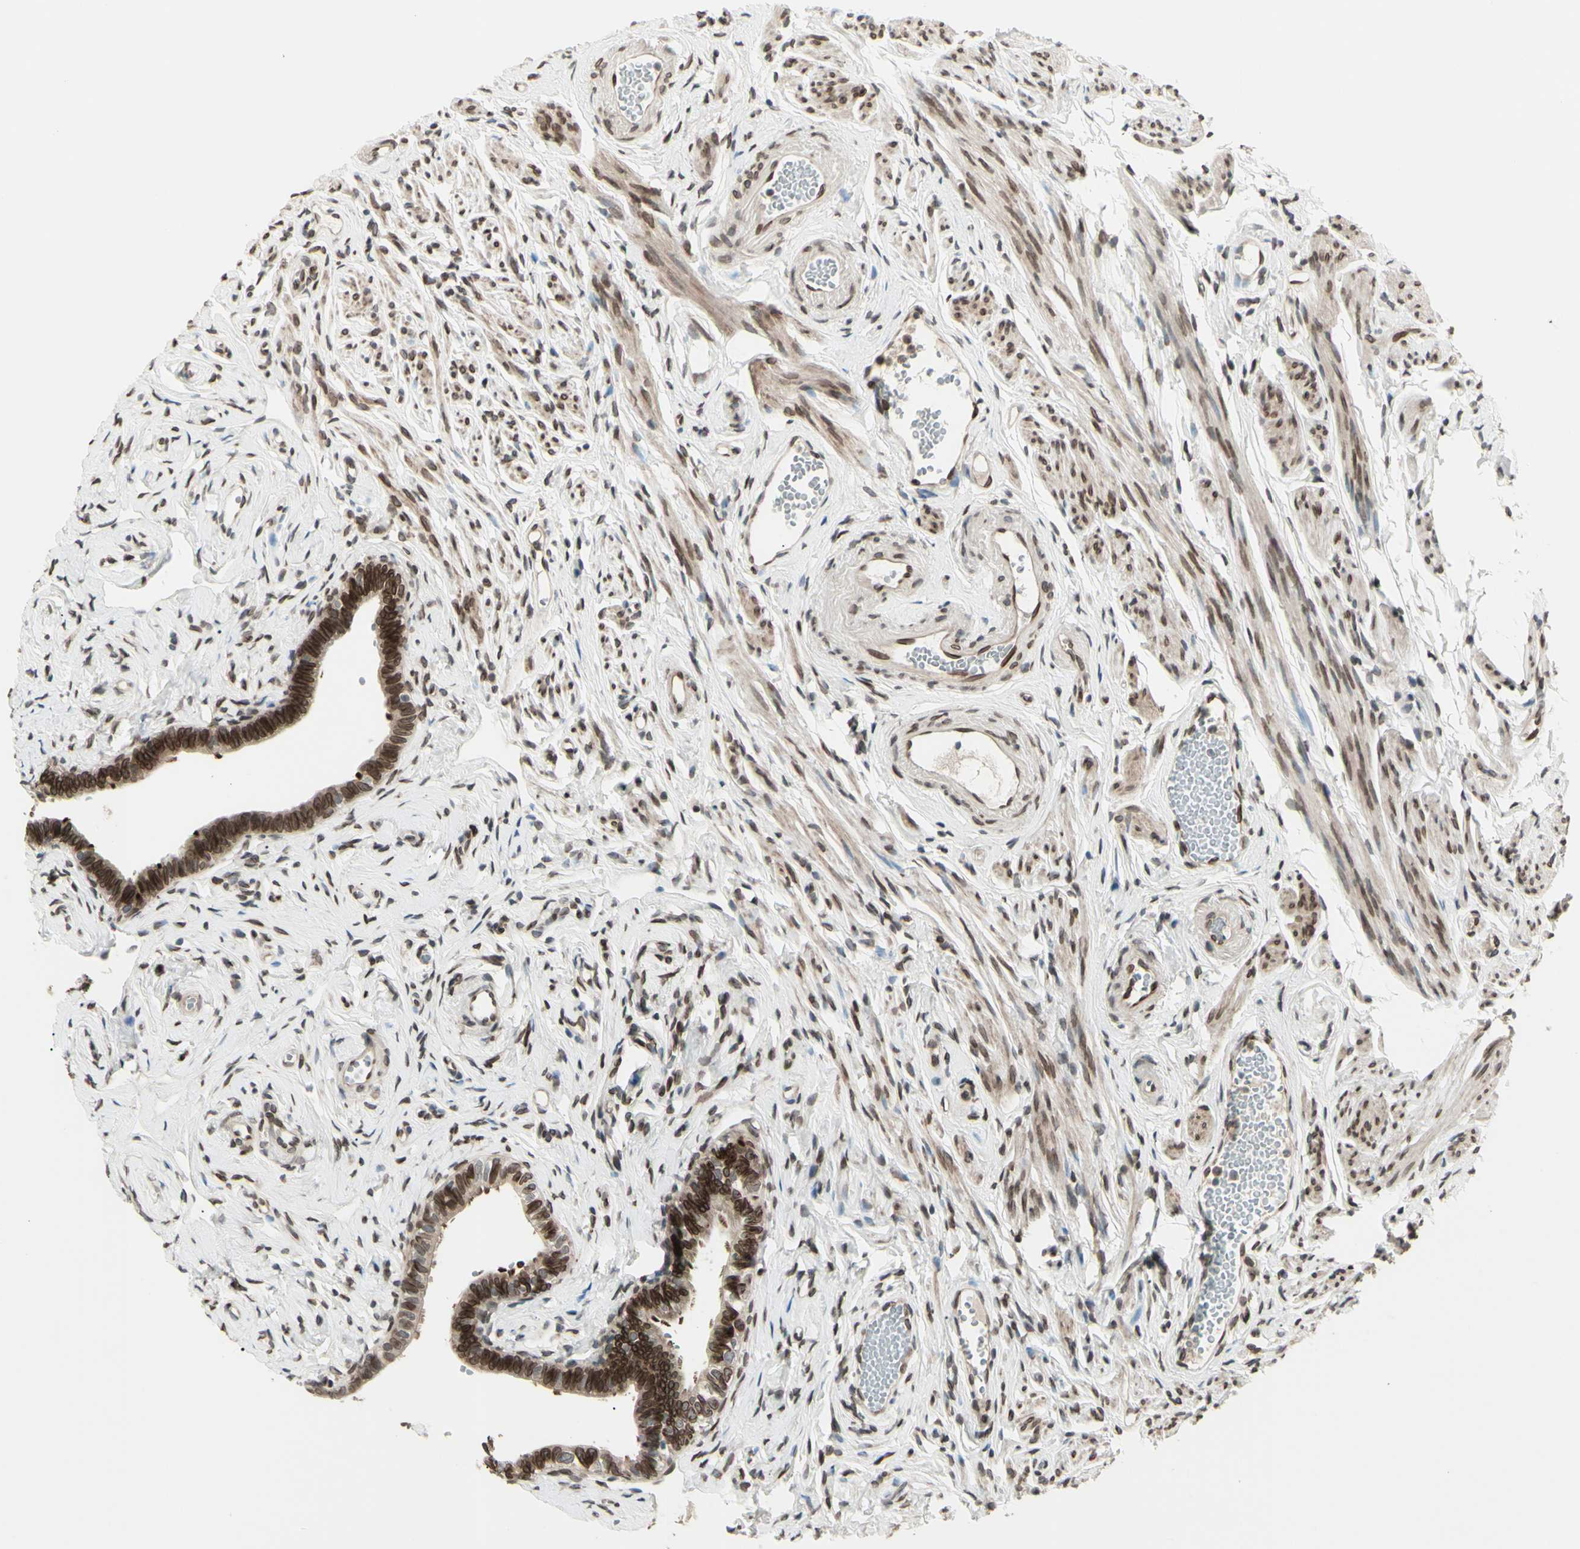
{"staining": {"intensity": "strong", "quantity": ">75%", "location": "cytoplasmic/membranous,nuclear"}, "tissue": "fallopian tube", "cell_type": "Glandular cells", "image_type": "normal", "snomed": [{"axis": "morphology", "description": "Normal tissue, NOS"}, {"axis": "topography", "description": "Fallopian tube"}], "caption": "Immunohistochemistry (IHC) (DAB) staining of benign fallopian tube demonstrates strong cytoplasmic/membranous,nuclear protein positivity in approximately >75% of glandular cells.", "gene": "MLF2", "patient": {"sex": "female", "age": 71}}